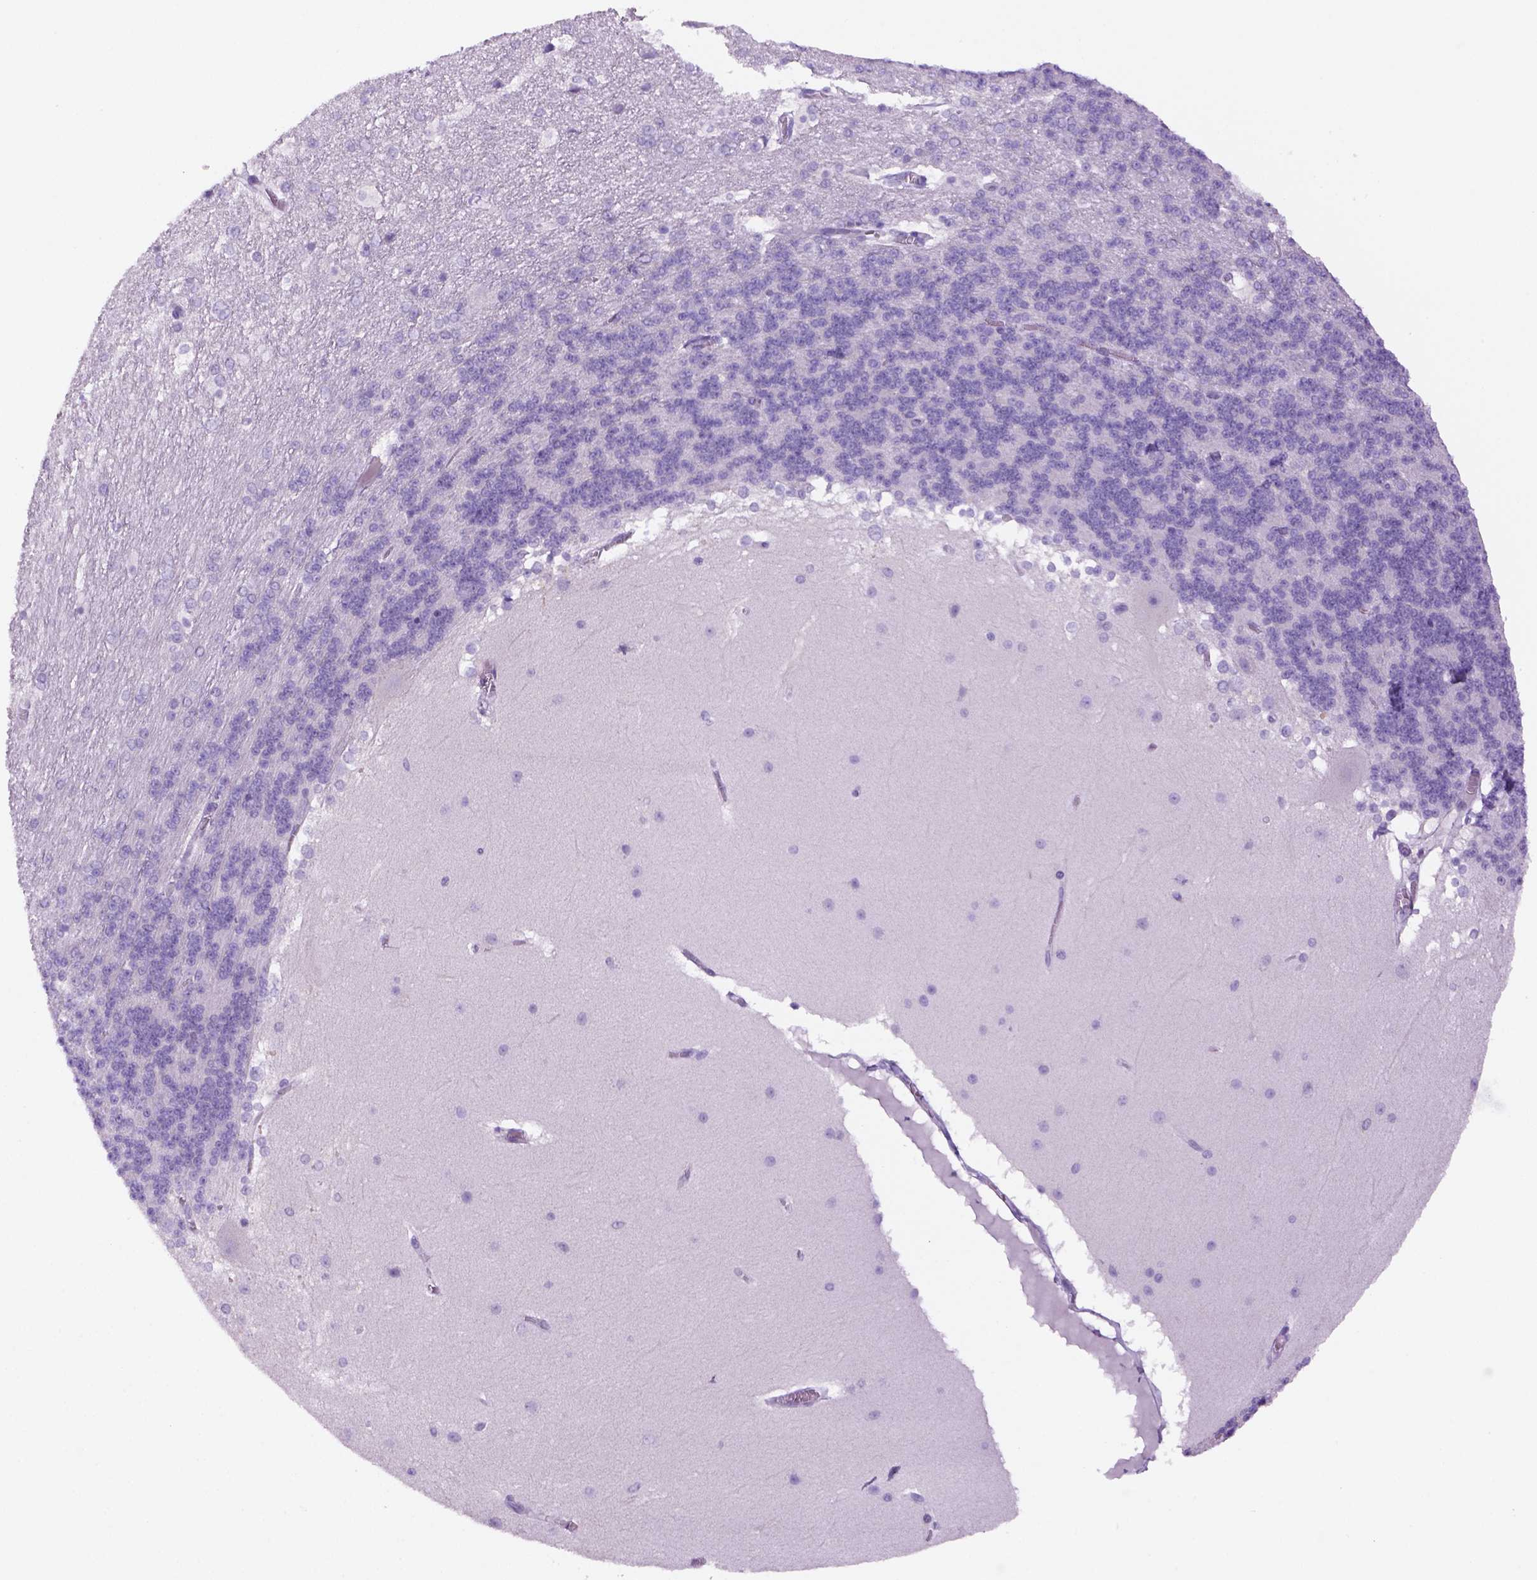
{"staining": {"intensity": "negative", "quantity": "none", "location": "none"}, "tissue": "cerebellum", "cell_type": "Cells in granular layer", "image_type": "normal", "snomed": [{"axis": "morphology", "description": "Normal tissue, NOS"}, {"axis": "topography", "description": "Cerebellum"}], "caption": "High magnification brightfield microscopy of unremarkable cerebellum stained with DAB (brown) and counterstained with hematoxylin (blue): cells in granular layer show no significant expression. (Stains: DAB (3,3'-diaminobenzidine) IHC with hematoxylin counter stain, Microscopy: brightfield microscopy at high magnification).", "gene": "DNAH11", "patient": {"sex": "female", "age": 19}}